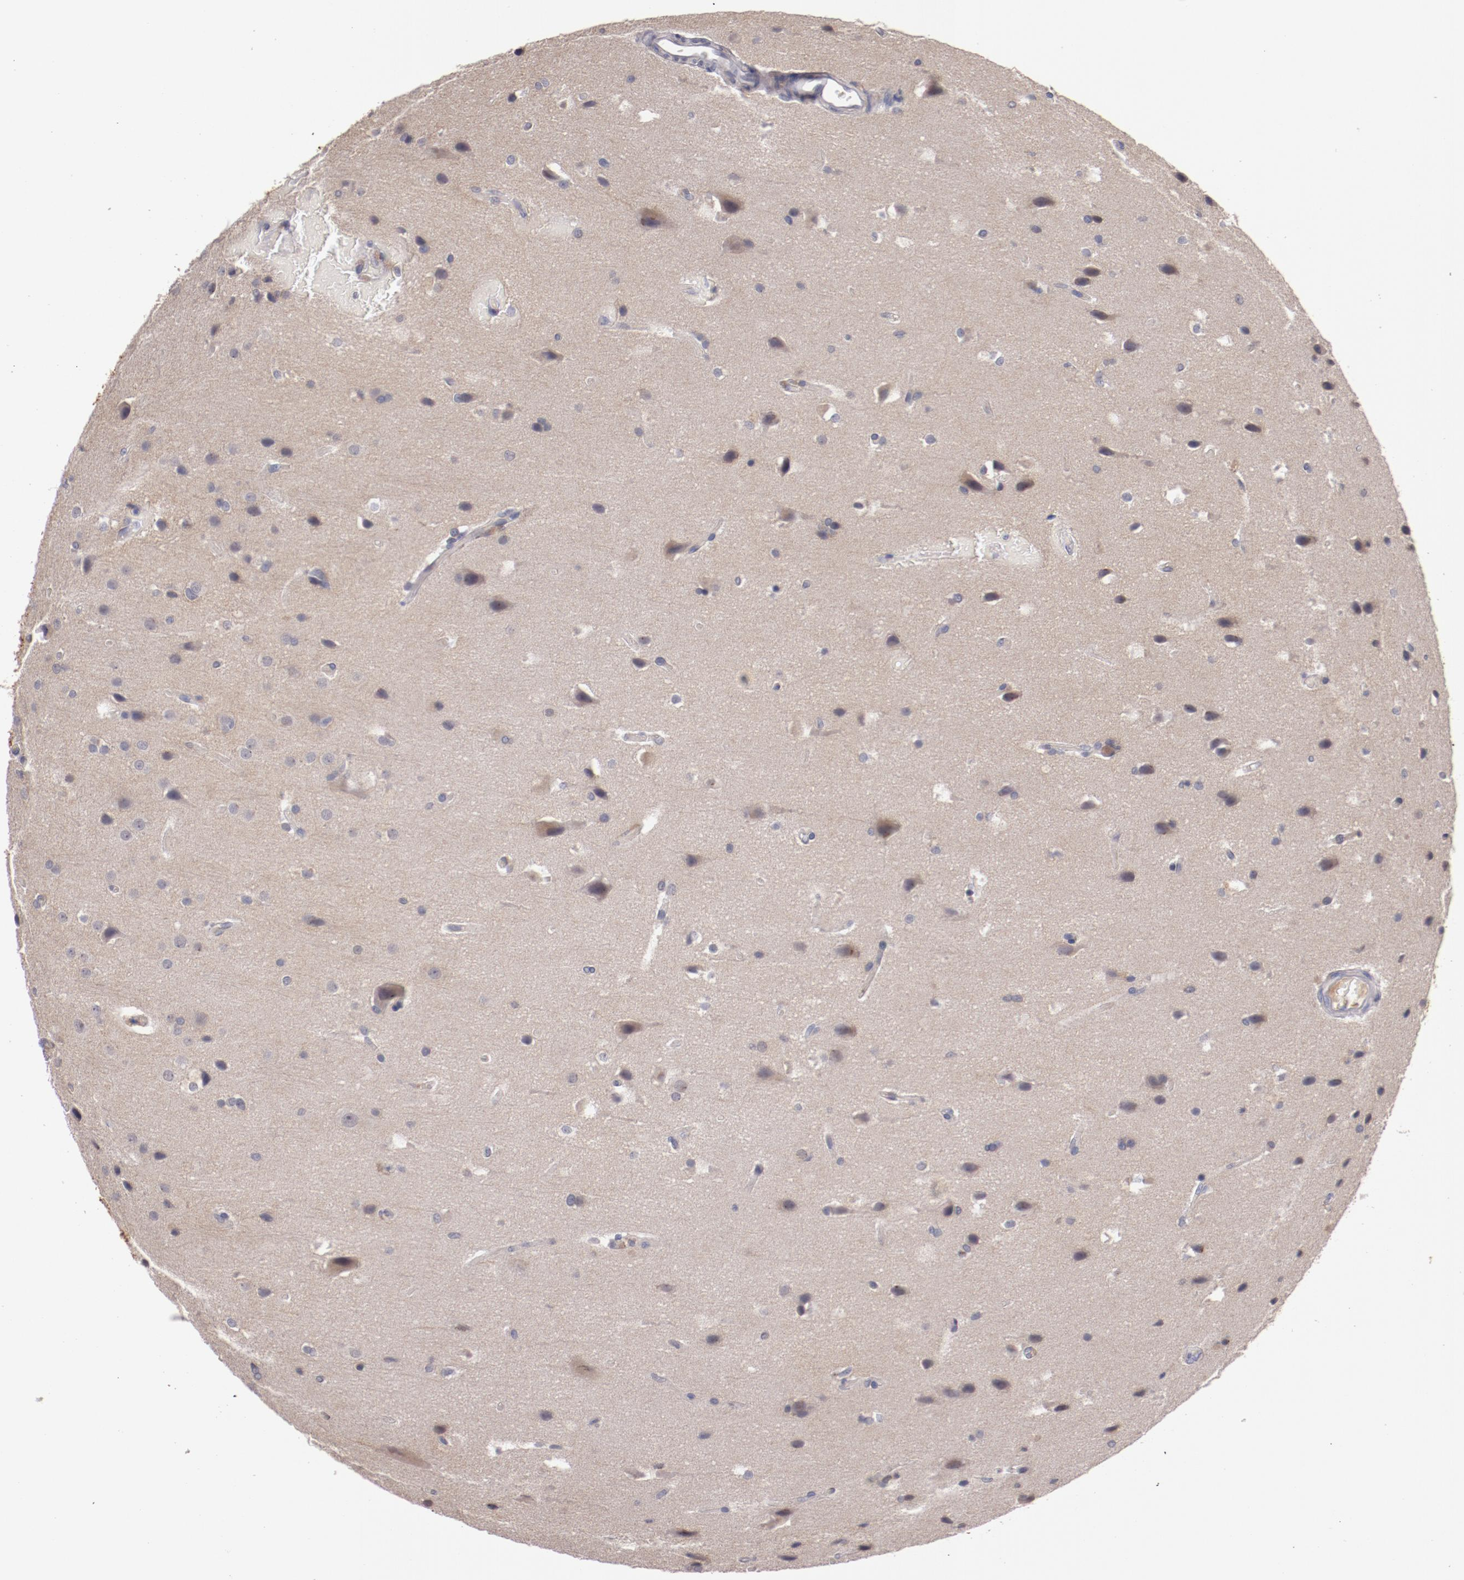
{"staining": {"intensity": "negative", "quantity": "none", "location": "none"}, "tissue": "glioma", "cell_type": "Tumor cells", "image_type": "cancer", "snomed": [{"axis": "morphology", "description": "Glioma, malignant, Low grade"}, {"axis": "topography", "description": "Cerebral cortex"}], "caption": "DAB (3,3'-diaminobenzidine) immunohistochemical staining of malignant glioma (low-grade) shows no significant expression in tumor cells.", "gene": "MBL2", "patient": {"sex": "female", "age": 47}}